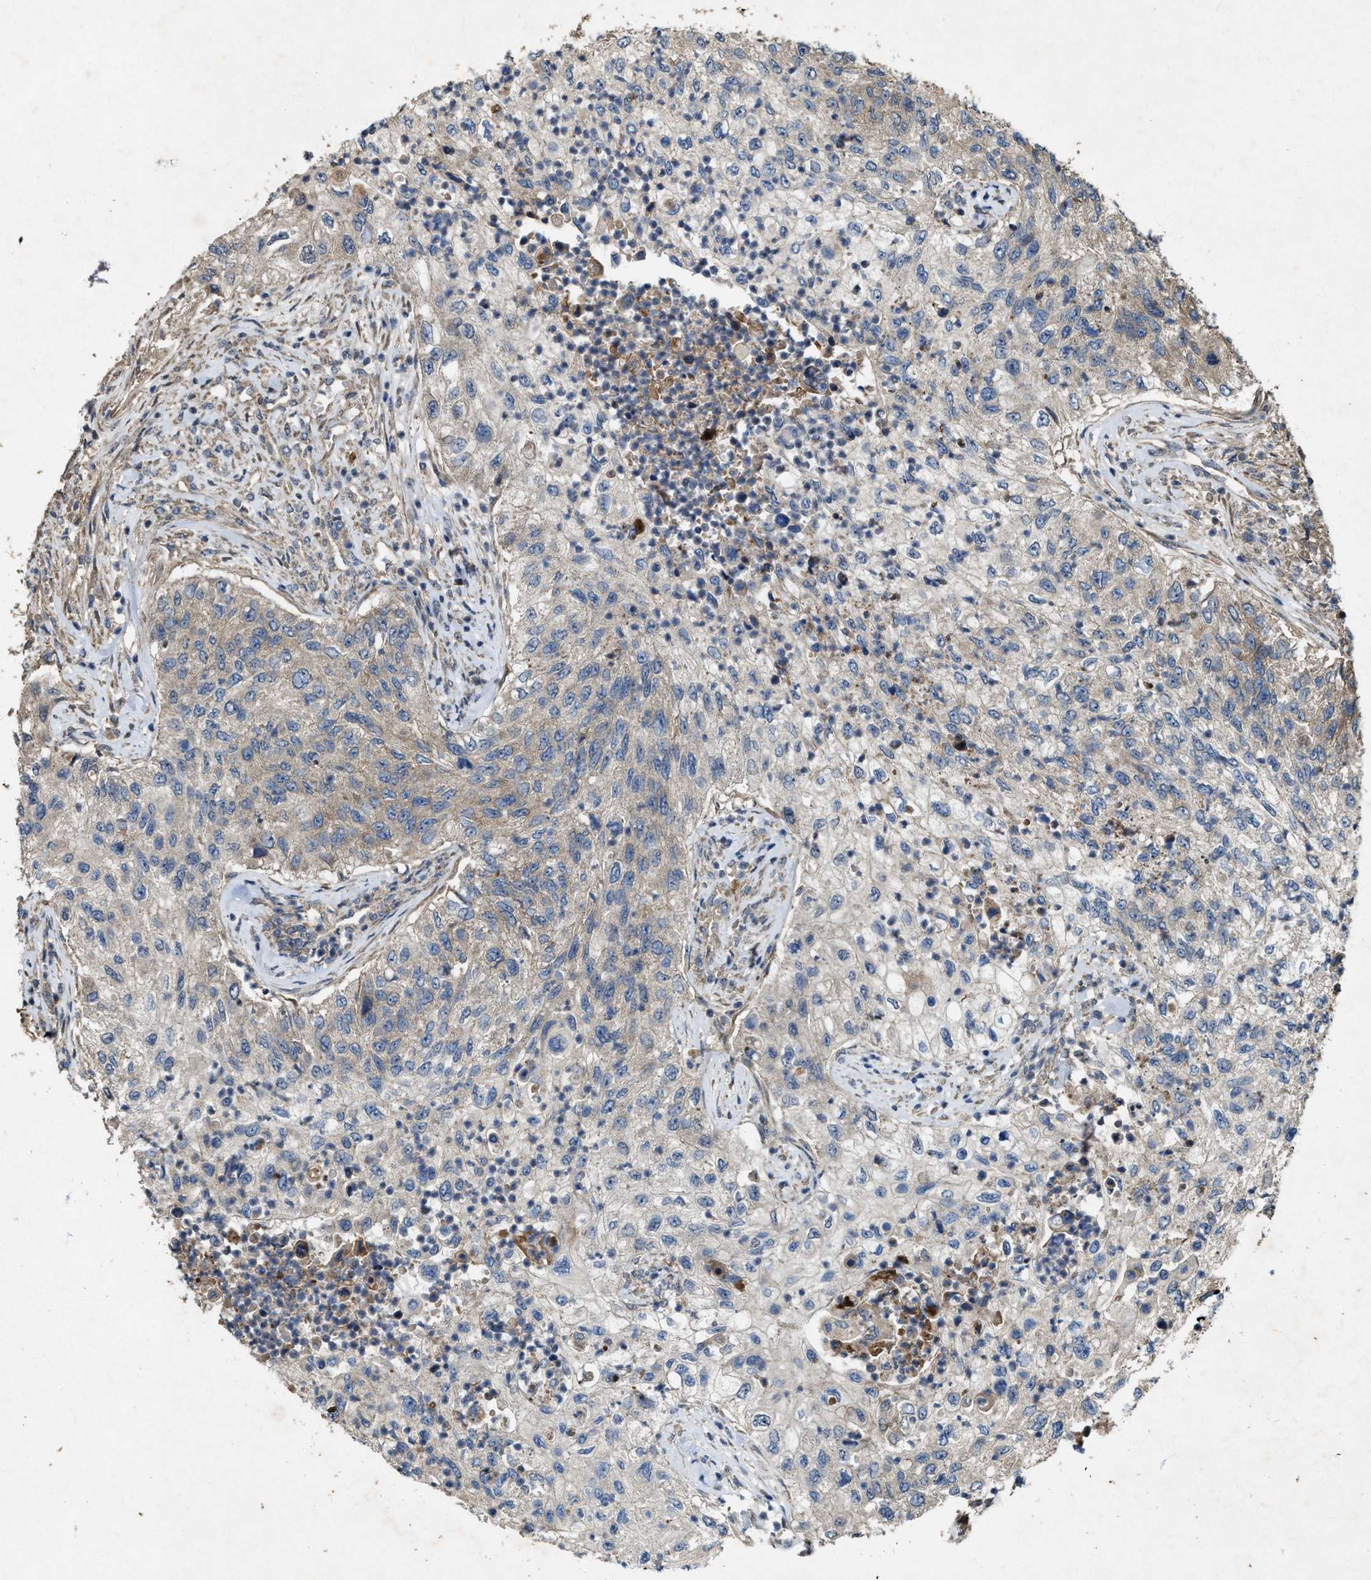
{"staining": {"intensity": "weak", "quantity": "25%-75%", "location": "cytoplasmic/membranous"}, "tissue": "urothelial cancer", "cell_type": "Tumor cells", "image_type": "cancer", "snomed": [{"axis": "morphology", "description": "Urothelial carcinoma, High grade"}, {"axis": "topography", "description": "Urinary bladder"}], "caption": "Immunohistochemistry (IHC) (DAB) staining of urothelial cancer exhibits weak cytoplasmic/membranous protein positivity in approximately 25%-75% of tumor cells. (DAB = brown stain, brightfield microscopy at high magnification).", "gene": "PDP2", "patient": {"sex": "female", "age": 60}}